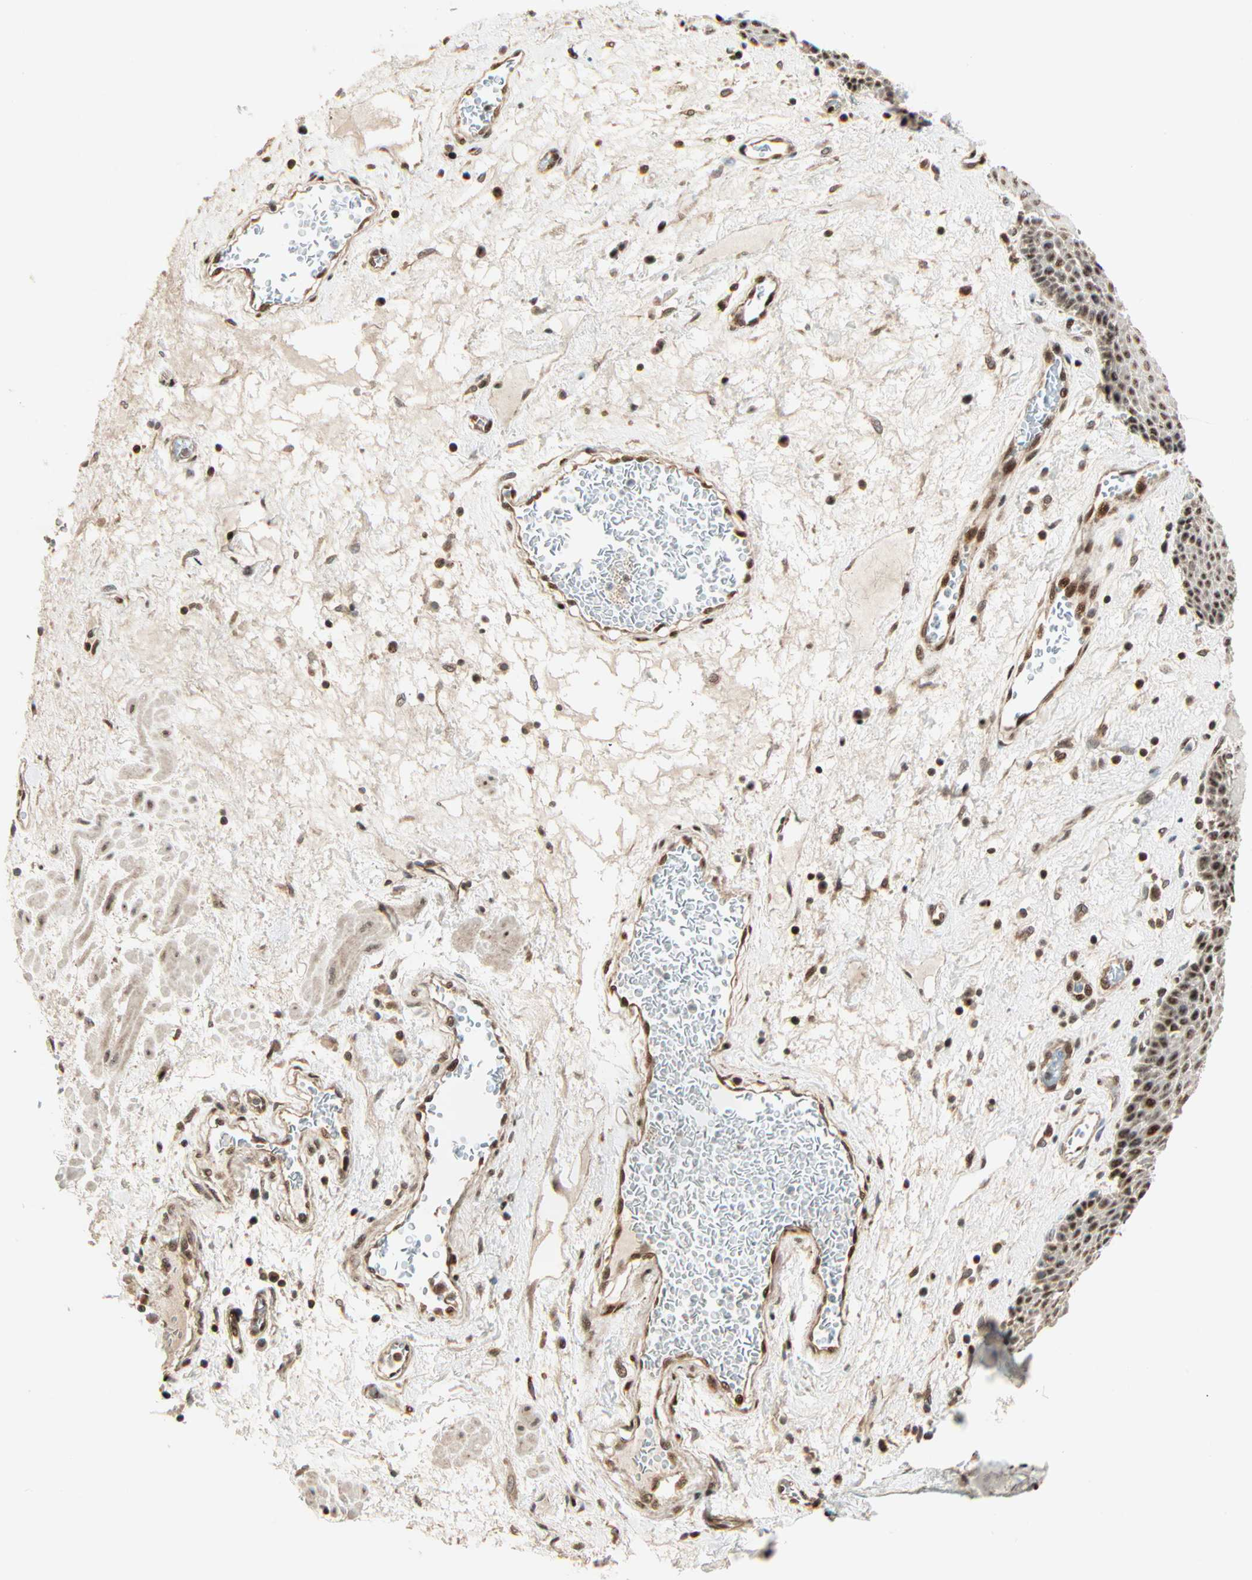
{"staining": {"intensity": "moderate", "quantity": ">75%", "location": "cytoplasmic/membranous,nuclear"}, "tissue": "esophagus", "cell_type": "Squamous epithelial cells", "image_type": "normal", "snomed": [{"axis": "morphology", "description": "Normal tissue, NOS"}, {"axis": "topography", "description": "Esophagus"}], "caption": "Immunohistochemical staining of benign esophagus demonstrates moderate cytoplasmic/membranous,nuclear protein positivity in approximately >75% of squamous epithelial cells.", "gene": "PNPLA6", "patient": {"sex": "male", "age": 48}}